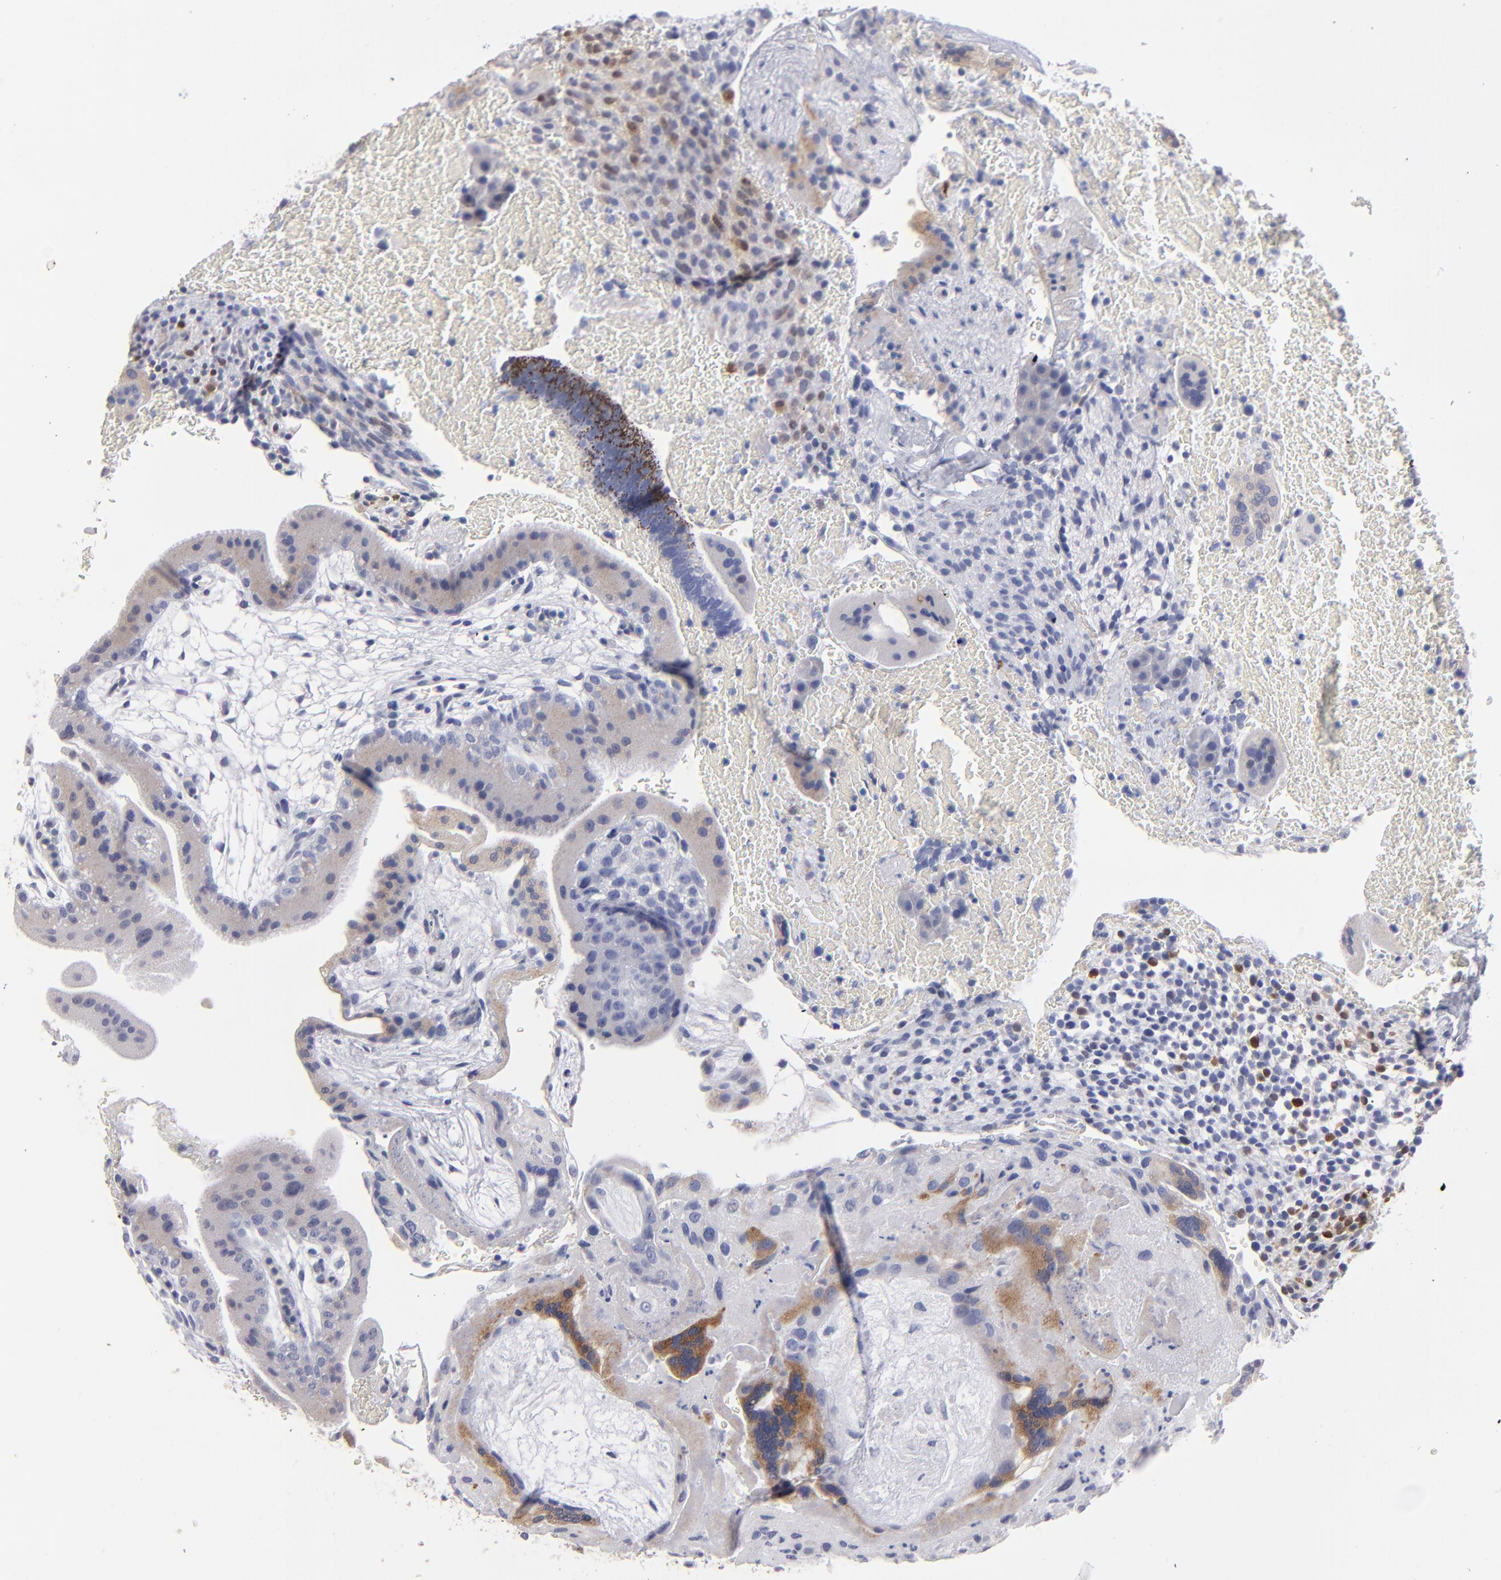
{"staining": {"intensity": "weak", "quantity": "<25%", "location": "cytoplasmic/membranous"}, "tissue": "placenta", "cell_type": "Decidual cells", "image_type": "normal", "snomed": [{"axis": "morphology", "description": "Normal tissue, NOS"}, {"axis": "topography", "description": "Placenta"}], "caption": "IHC of normal placenta demonstrates no expression in decidual cells. Brightfield microscopy of IHC stained with DAB (brown) and hematoxylin (blue), captured at high magnification.", "gene": "FABP4", "patient": {"sex": "female", "age": 19}}